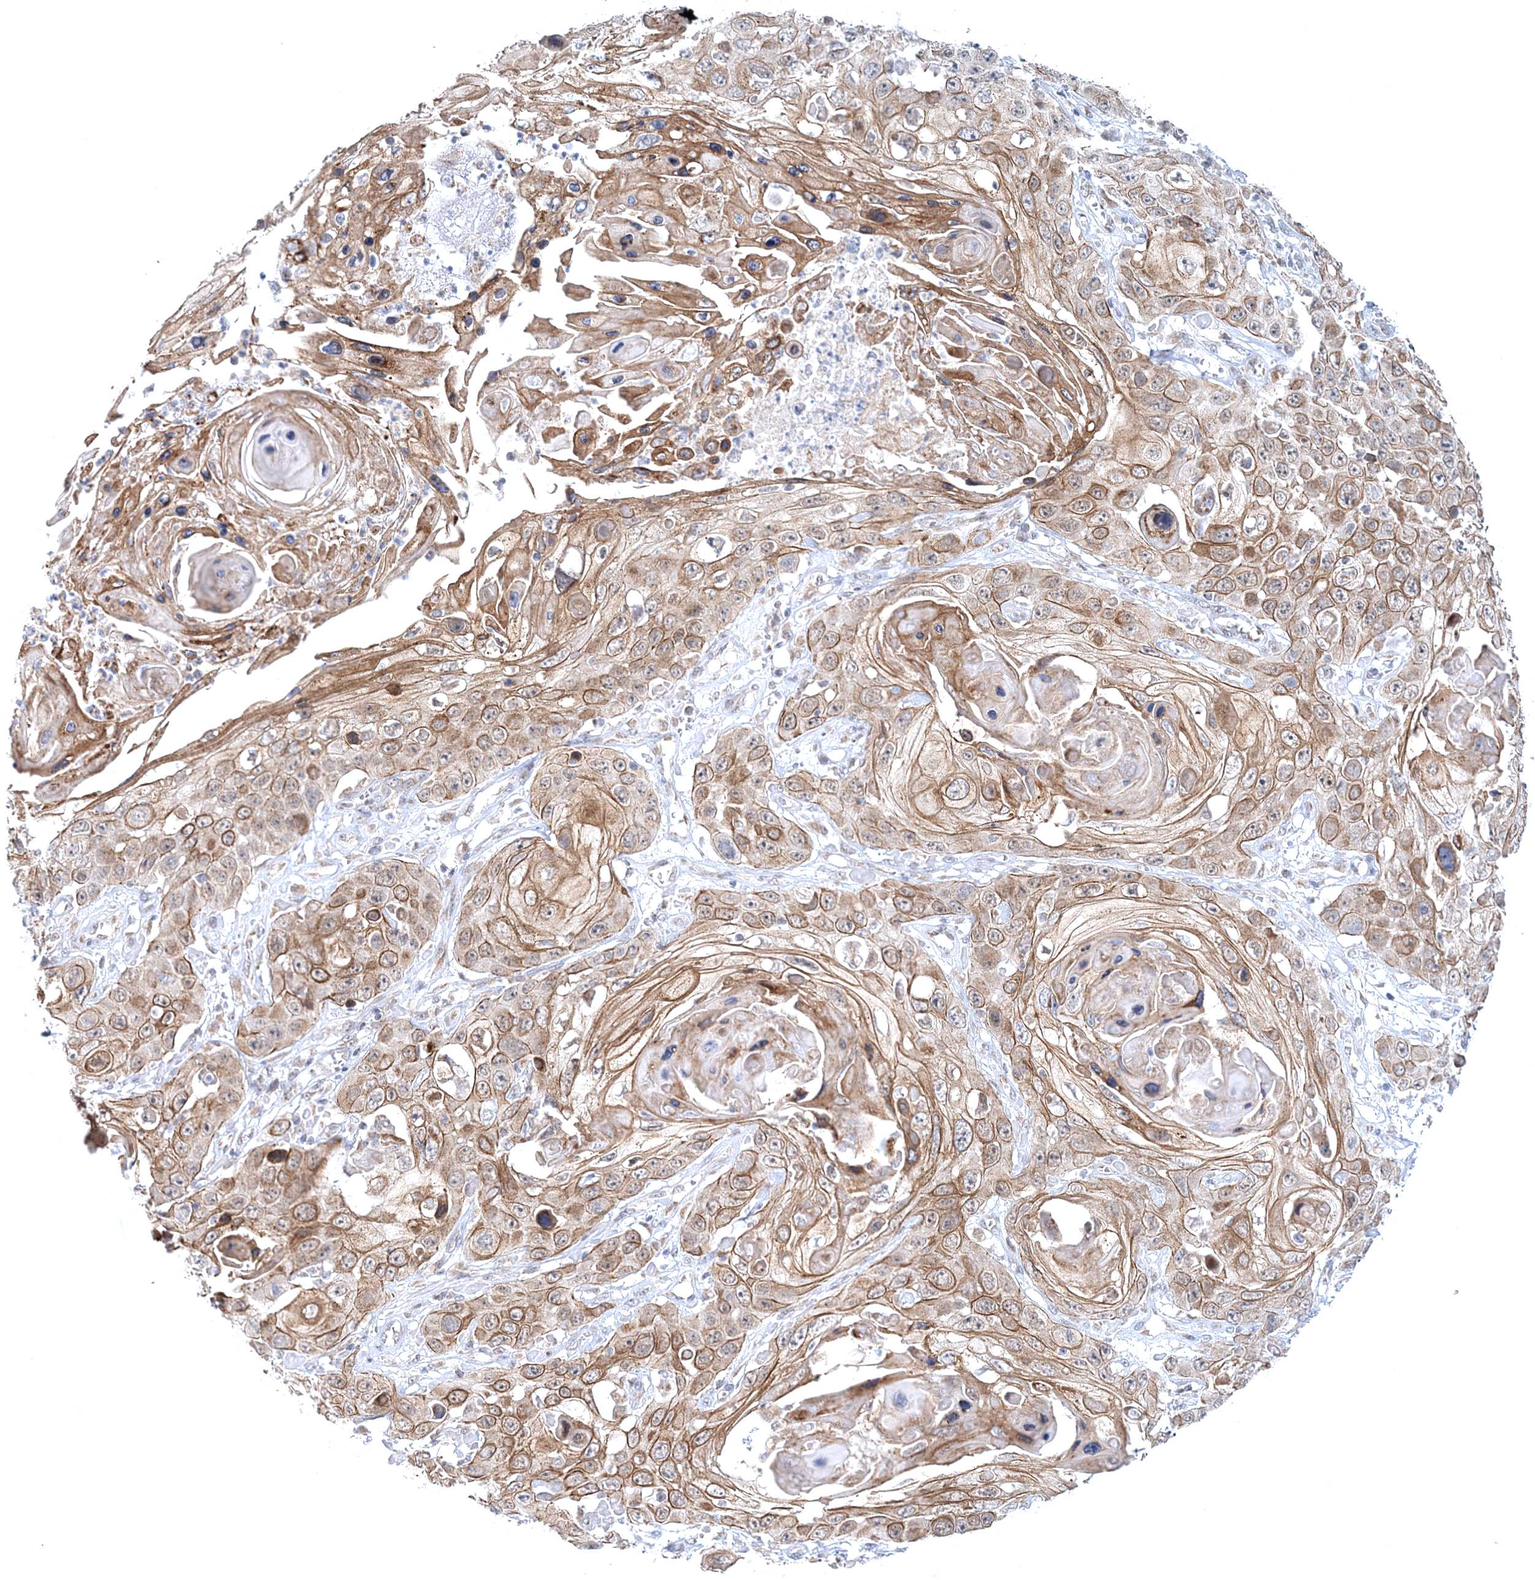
{"staining": {"intensity": "moderate", "quantity": ">75%", "location": "cytoplasmic/membranous"}, "tissue": "skin cancer", "cell_type": "Tumor cells", "image_type": "cancer", "snomed": [{"axis": "morphology", "description": "Squamous cell carcinoma, NOS"}, {"axis": "topography", "description": "Skin"}], "caption": "This image shows immunohistochemistry (IHC) staining of skin cancer, with medium moderate cytoplasmic/membranous positivity in about >75% of tumor cells.", "gene": "RNF150", "patient": {"sex": "male", "age": 55}}